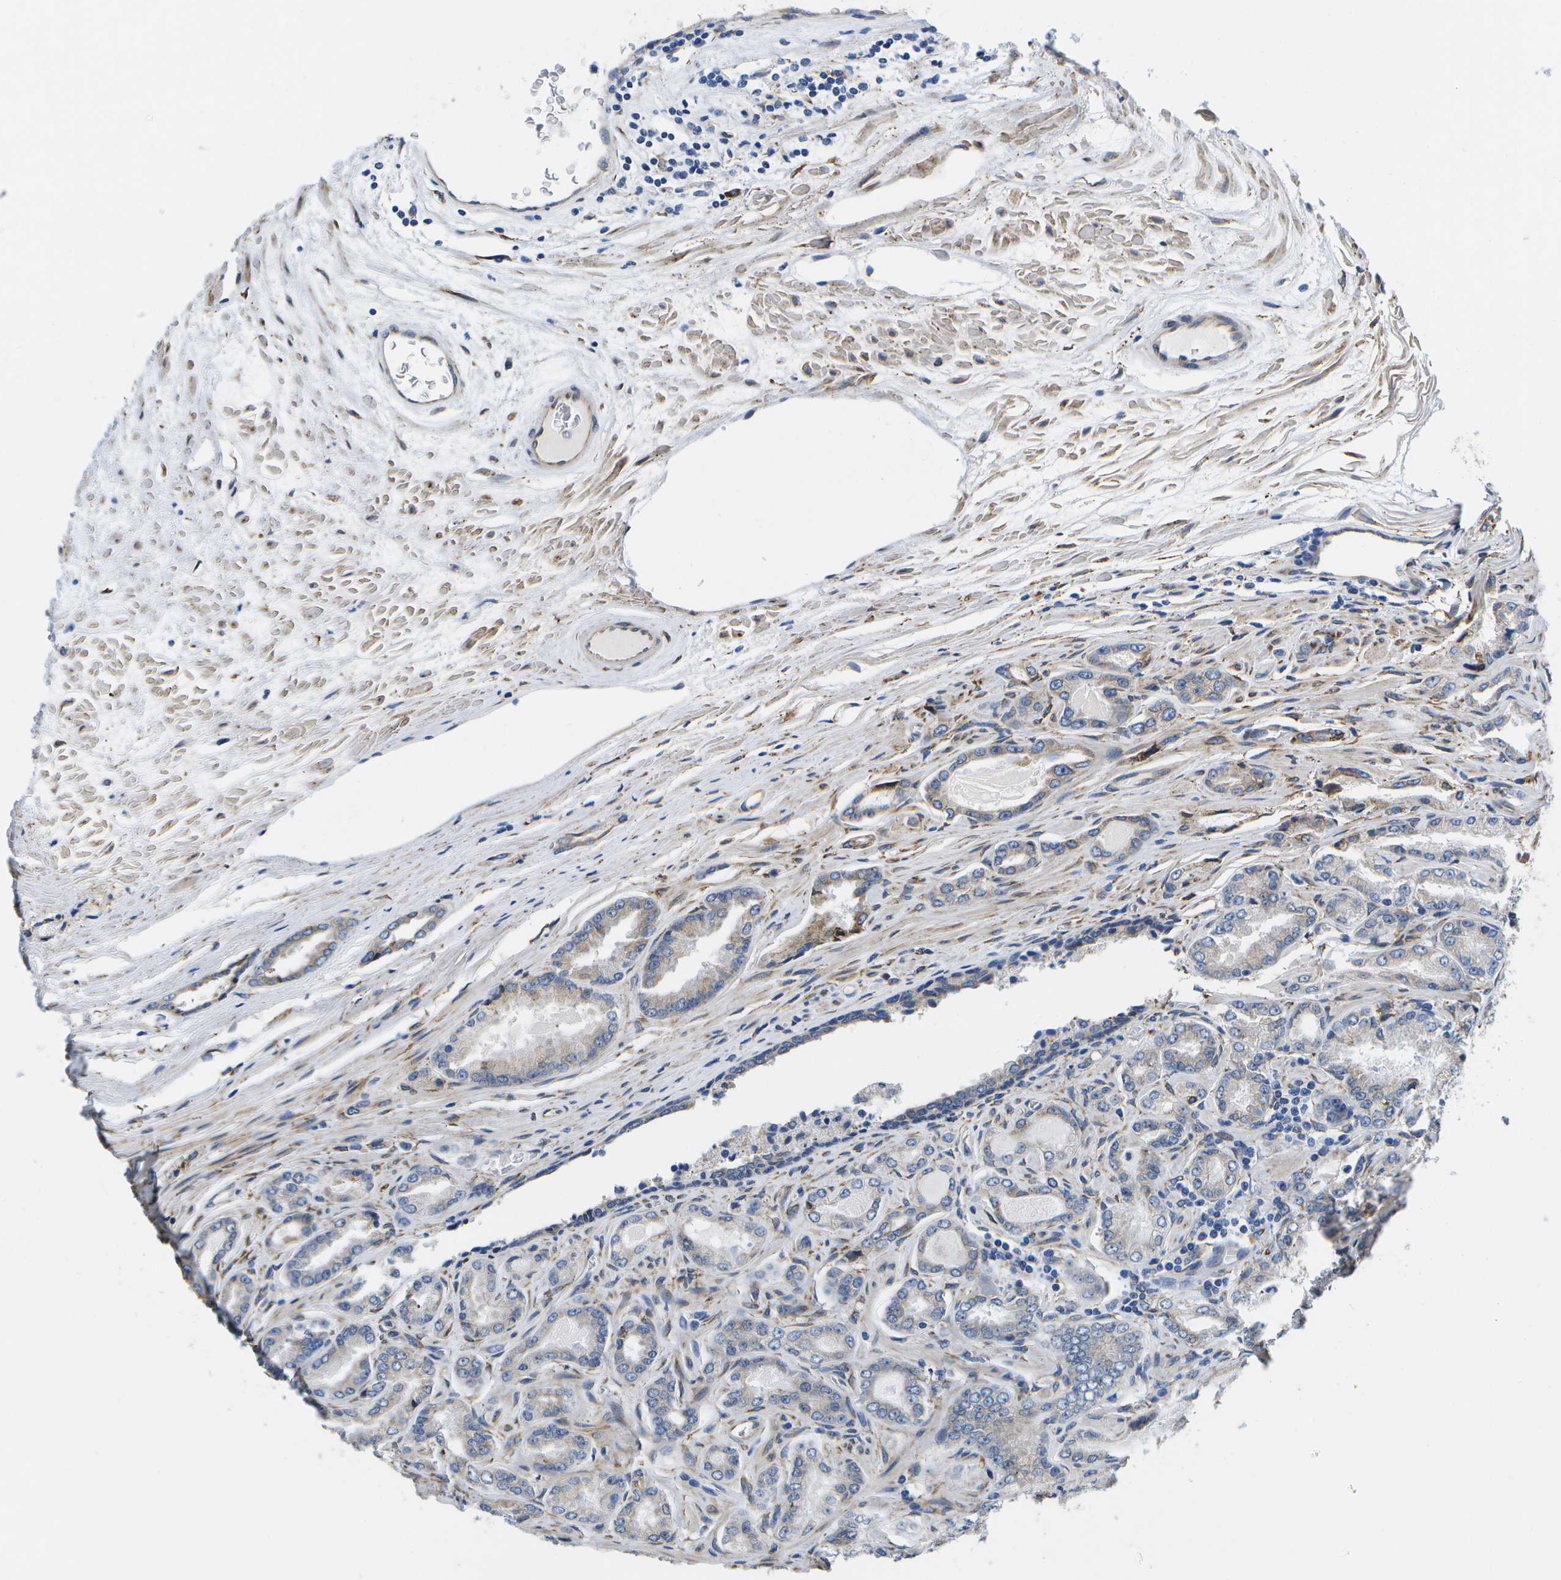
{"staining": {"intensity": "weak", "quantity": "<25%", "location": "cytoplasmic/membranous"}, "tissue": "prostate cancer", "cell_type": "Tumor cells", "image_type": "cancer", "snomed": [{"axis": "morphology", "description": "Adenocarcinoma, High grade"}, {"axis": "topography", "description": "Prostate"}], "caption": "A high-resolution image shows immunohistochemistry (IHC) staining of prostate cancer (high-grade adenocarcinoma), which reveals no significant expression in tumor cells.", "gene": "ZDHHC17", "patient": {"sex": "male", "age": 65}}